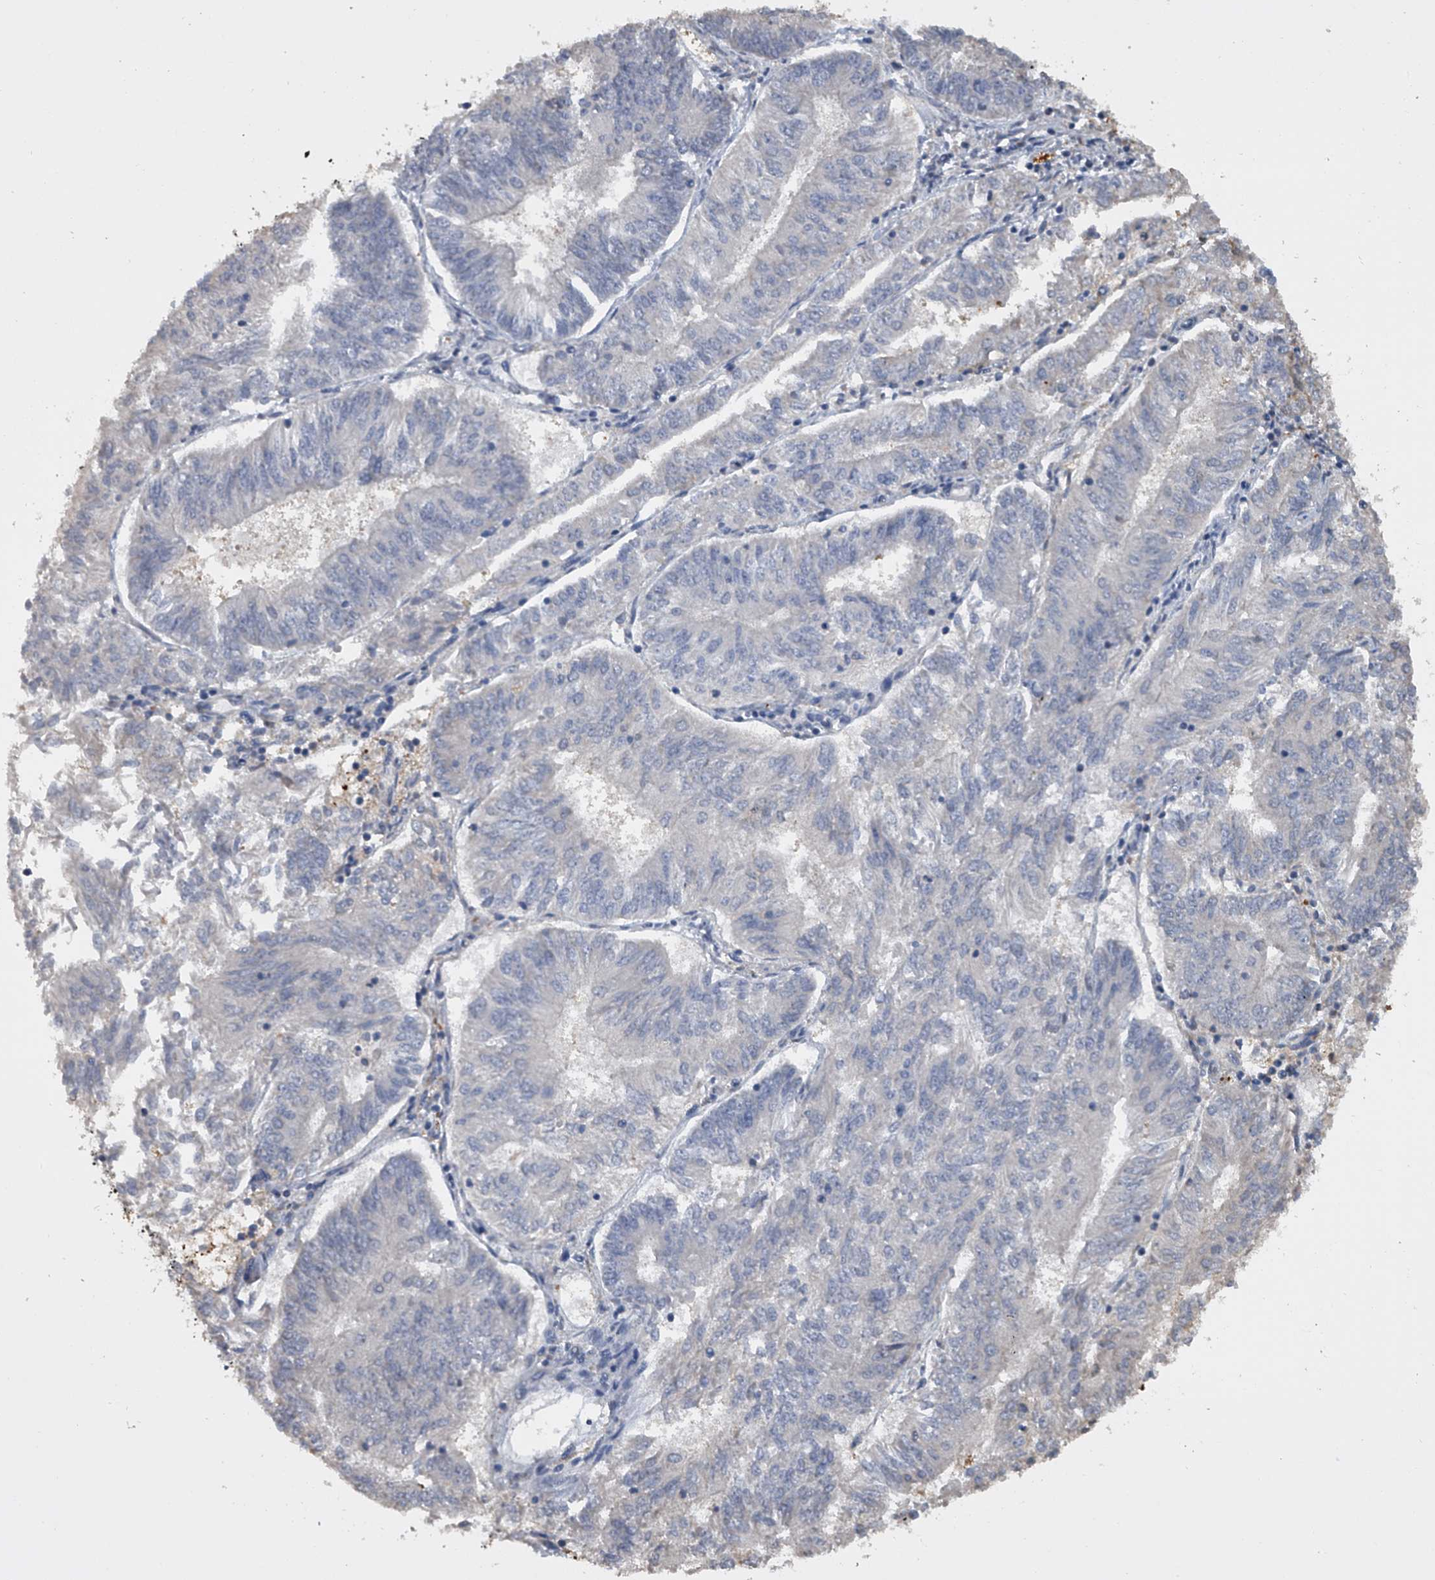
{"staining": {"intensity": "negative", "quantity": "none", "location": "none"}, "tissue": "endometrial cancer", "cell_type": "Tumor cells", "image_type": "cancer", "snomed": [{"axis": "morphology", "description": "Adenocarcinoma, NOS"}, {"axis": "topography", "description": "Endometrium"}], "caption": "This is an immunohistochemistry image of human endometrial cancer (adenocarcinoma). There is no positivity in tumor cells.", "gene": "DOCK9", "patient": {"sex": "female", "age": 58}}